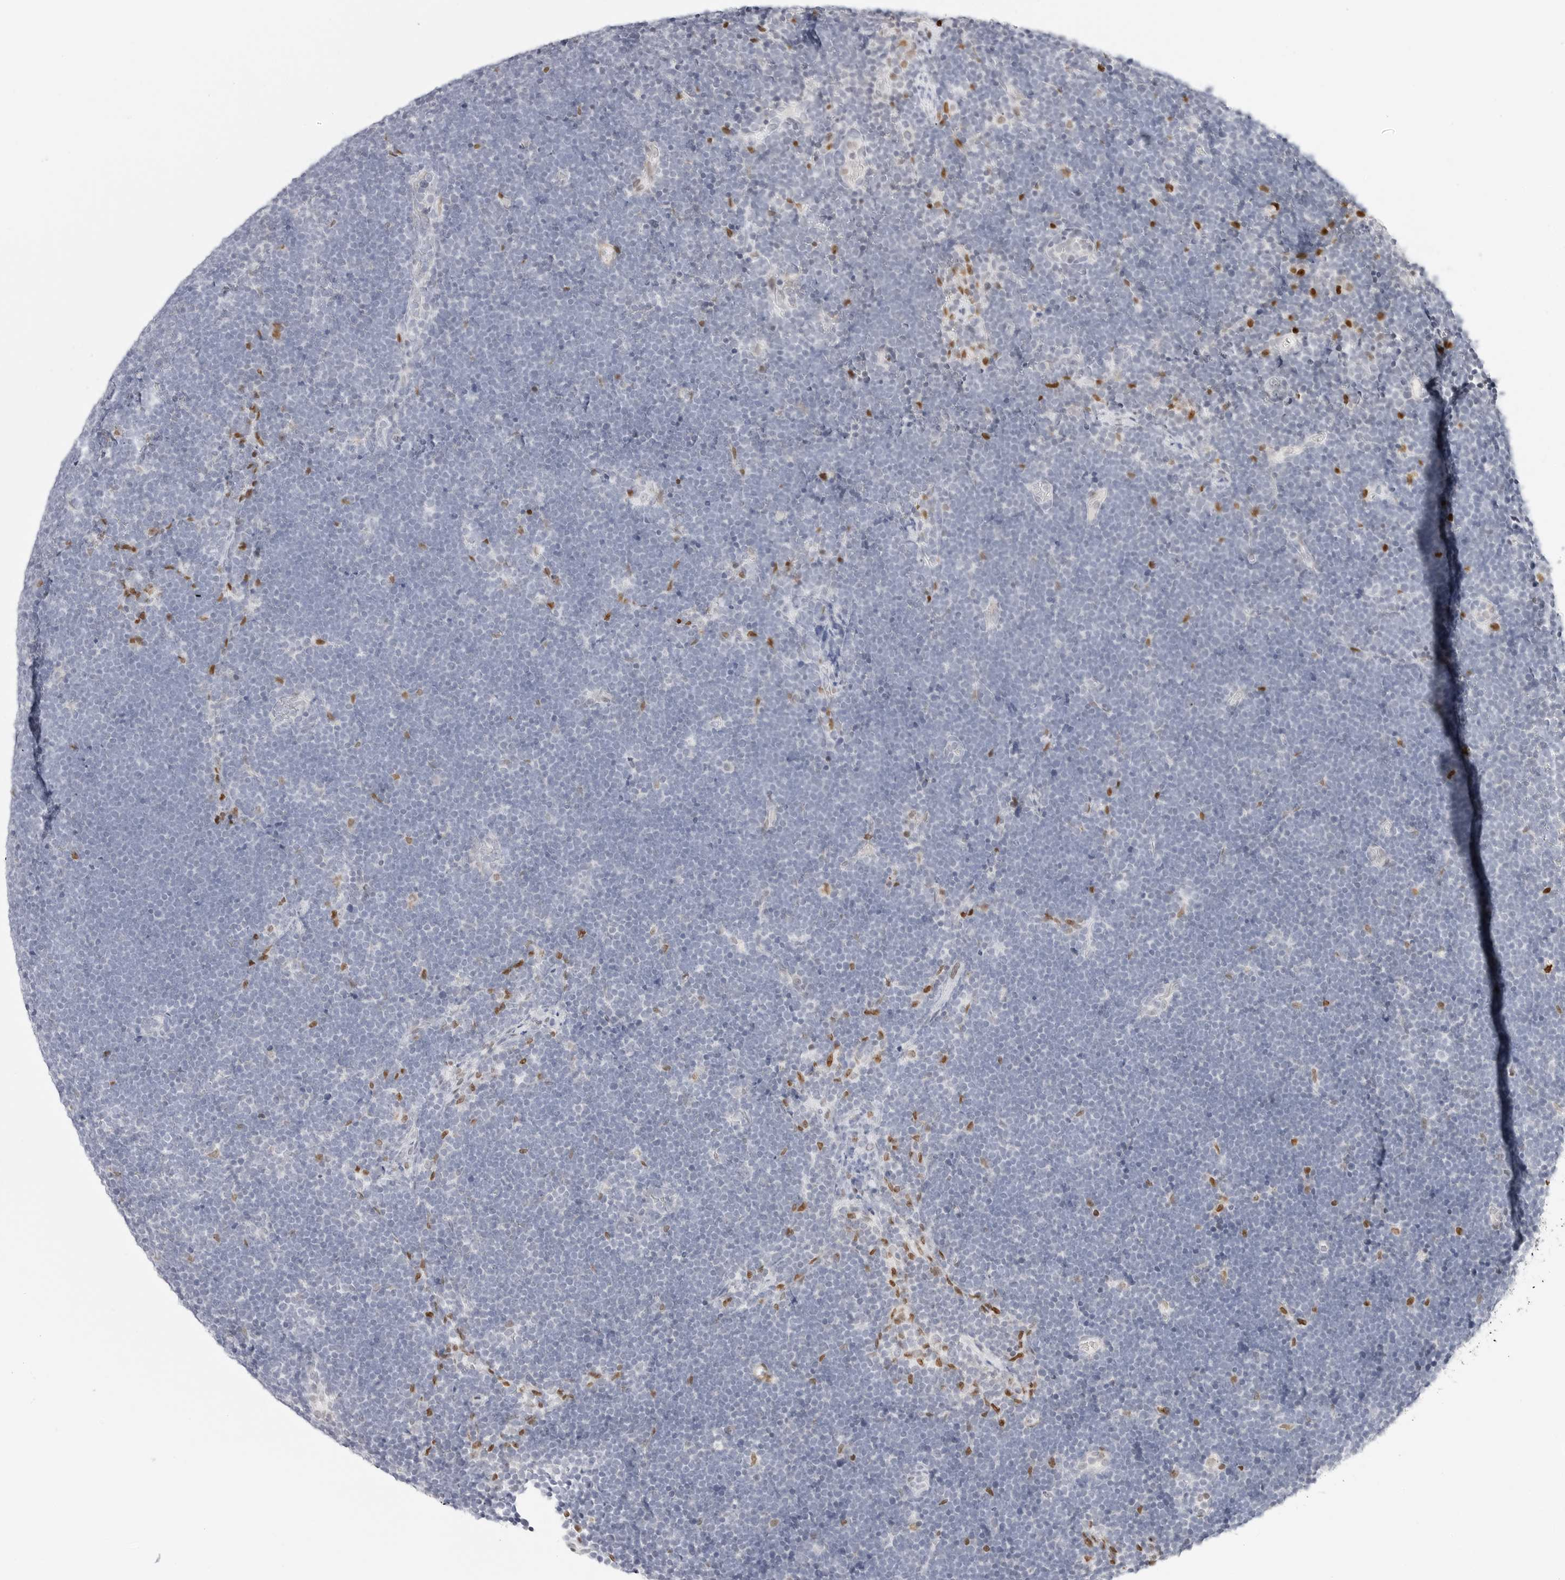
{"staining": {"intensity": "negative", "quantity": "none", "location": "none"}, "tissue": "lymphoma", "cell_type": "Tumor cells", "image_type": "cancer", "snomed": [{"axis": "morphology", "description": "Malignant lymphoma, non-Hodgkin's type, High grade"}, {"axis": "topography", "description": "Lymph node"}], "caption": "High power microscopy histopathology image of an IHC photomicrograph of lymphoma, revealing no significant positivity in tumor cells.", "gene": "SPIDR", "patient": {"sex": "male", "age": 13}}